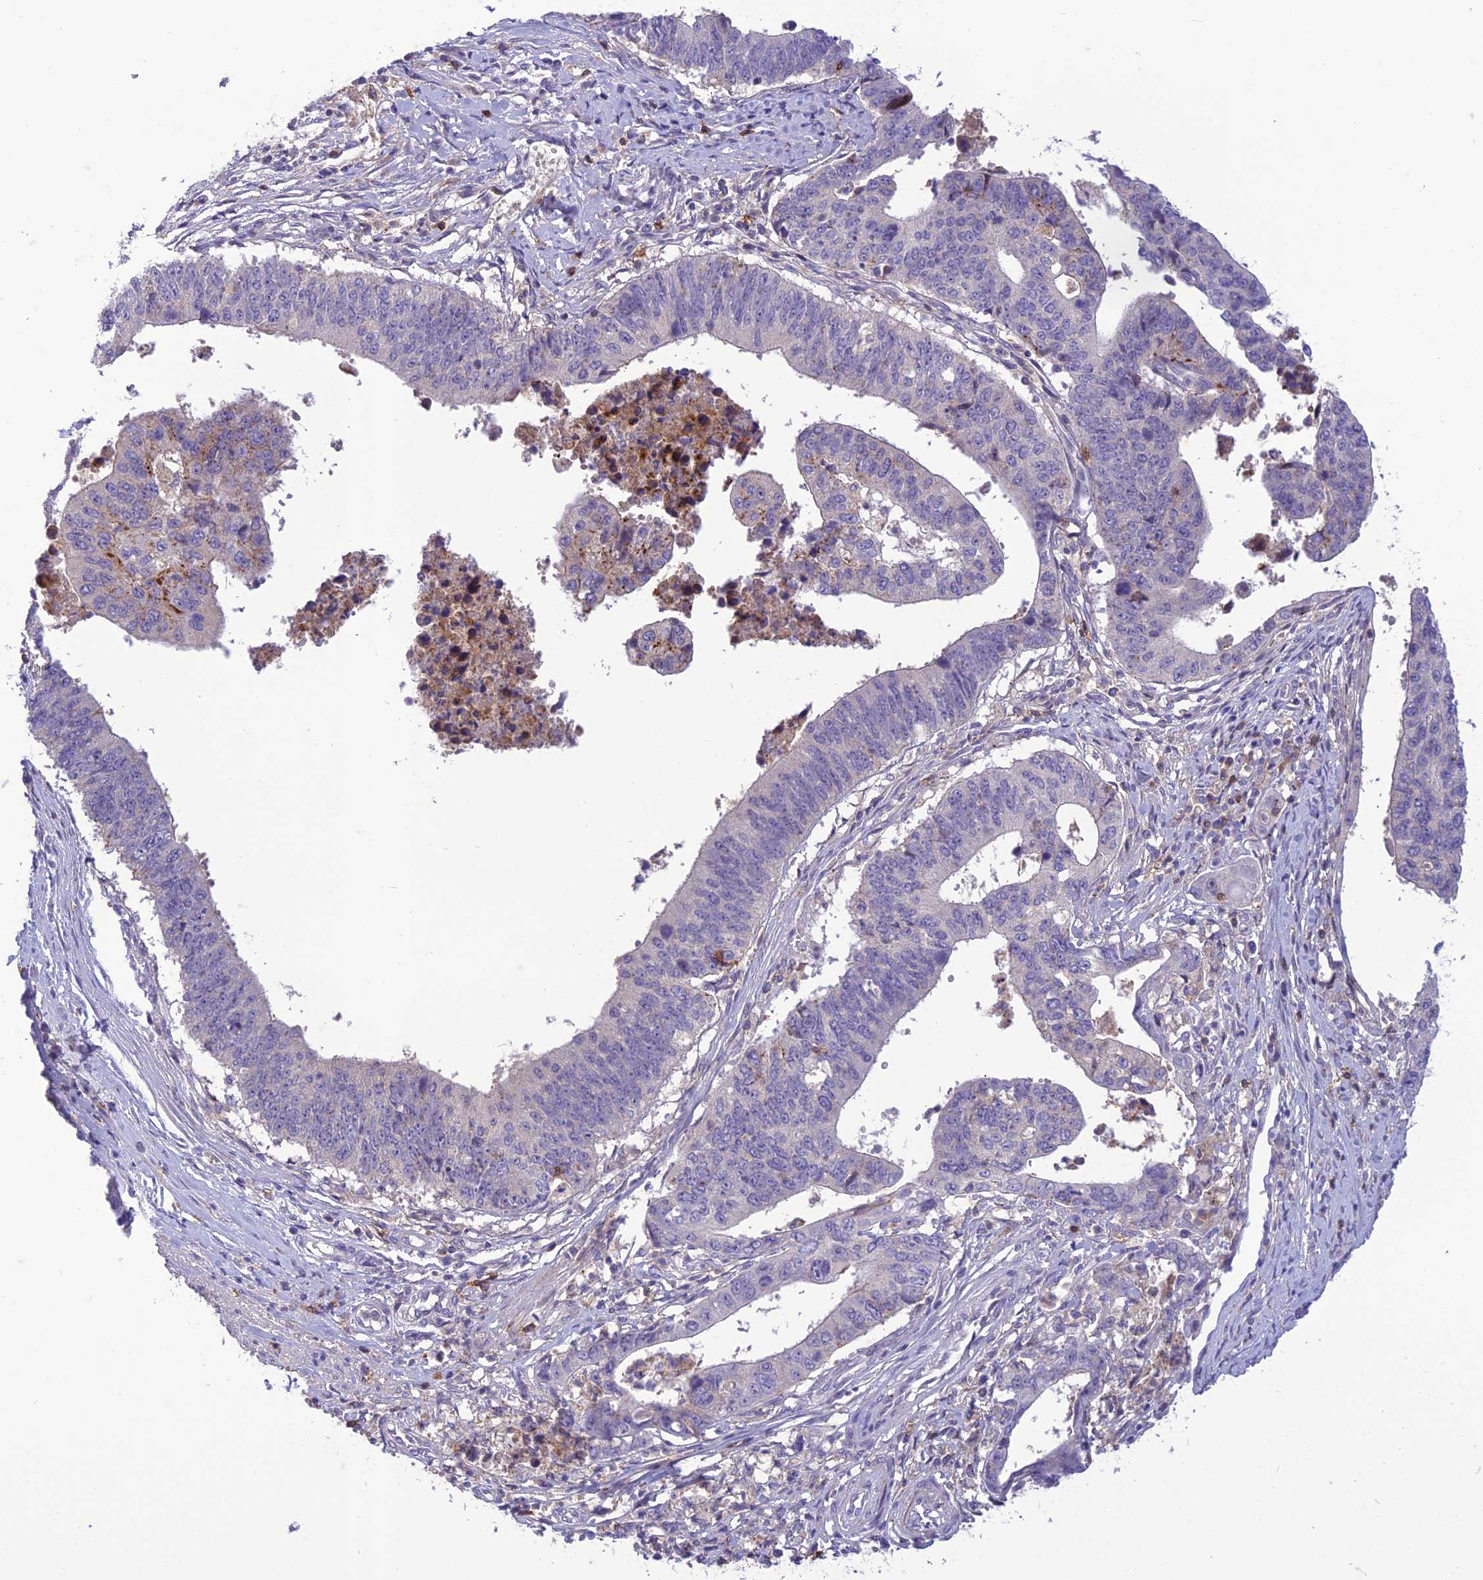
{"staining": {"intensity": "negative", "quantity": "none", "location": "none"}, "tissue": "stomach cancer", "cell_type": "Tumor cells", "image_type": "cancer", "snomed": [{"axis": "morphology", "description": "Adenocarcinoma, NOS"}, {"axis": "topography", "description": "Stomach"}], "caption": "Immunohistochemistry of stomach cancer reveals no expression in tumor cells. Brightfield microscopy of immunohistochemistry (IHC) stained with DAB (3,3'-diaminobenzidine) (brown) and hematoxylin (blue), captured at high magnification.", "gene": "ITGAE", "patient": {"sex": "male", "age": 59}}